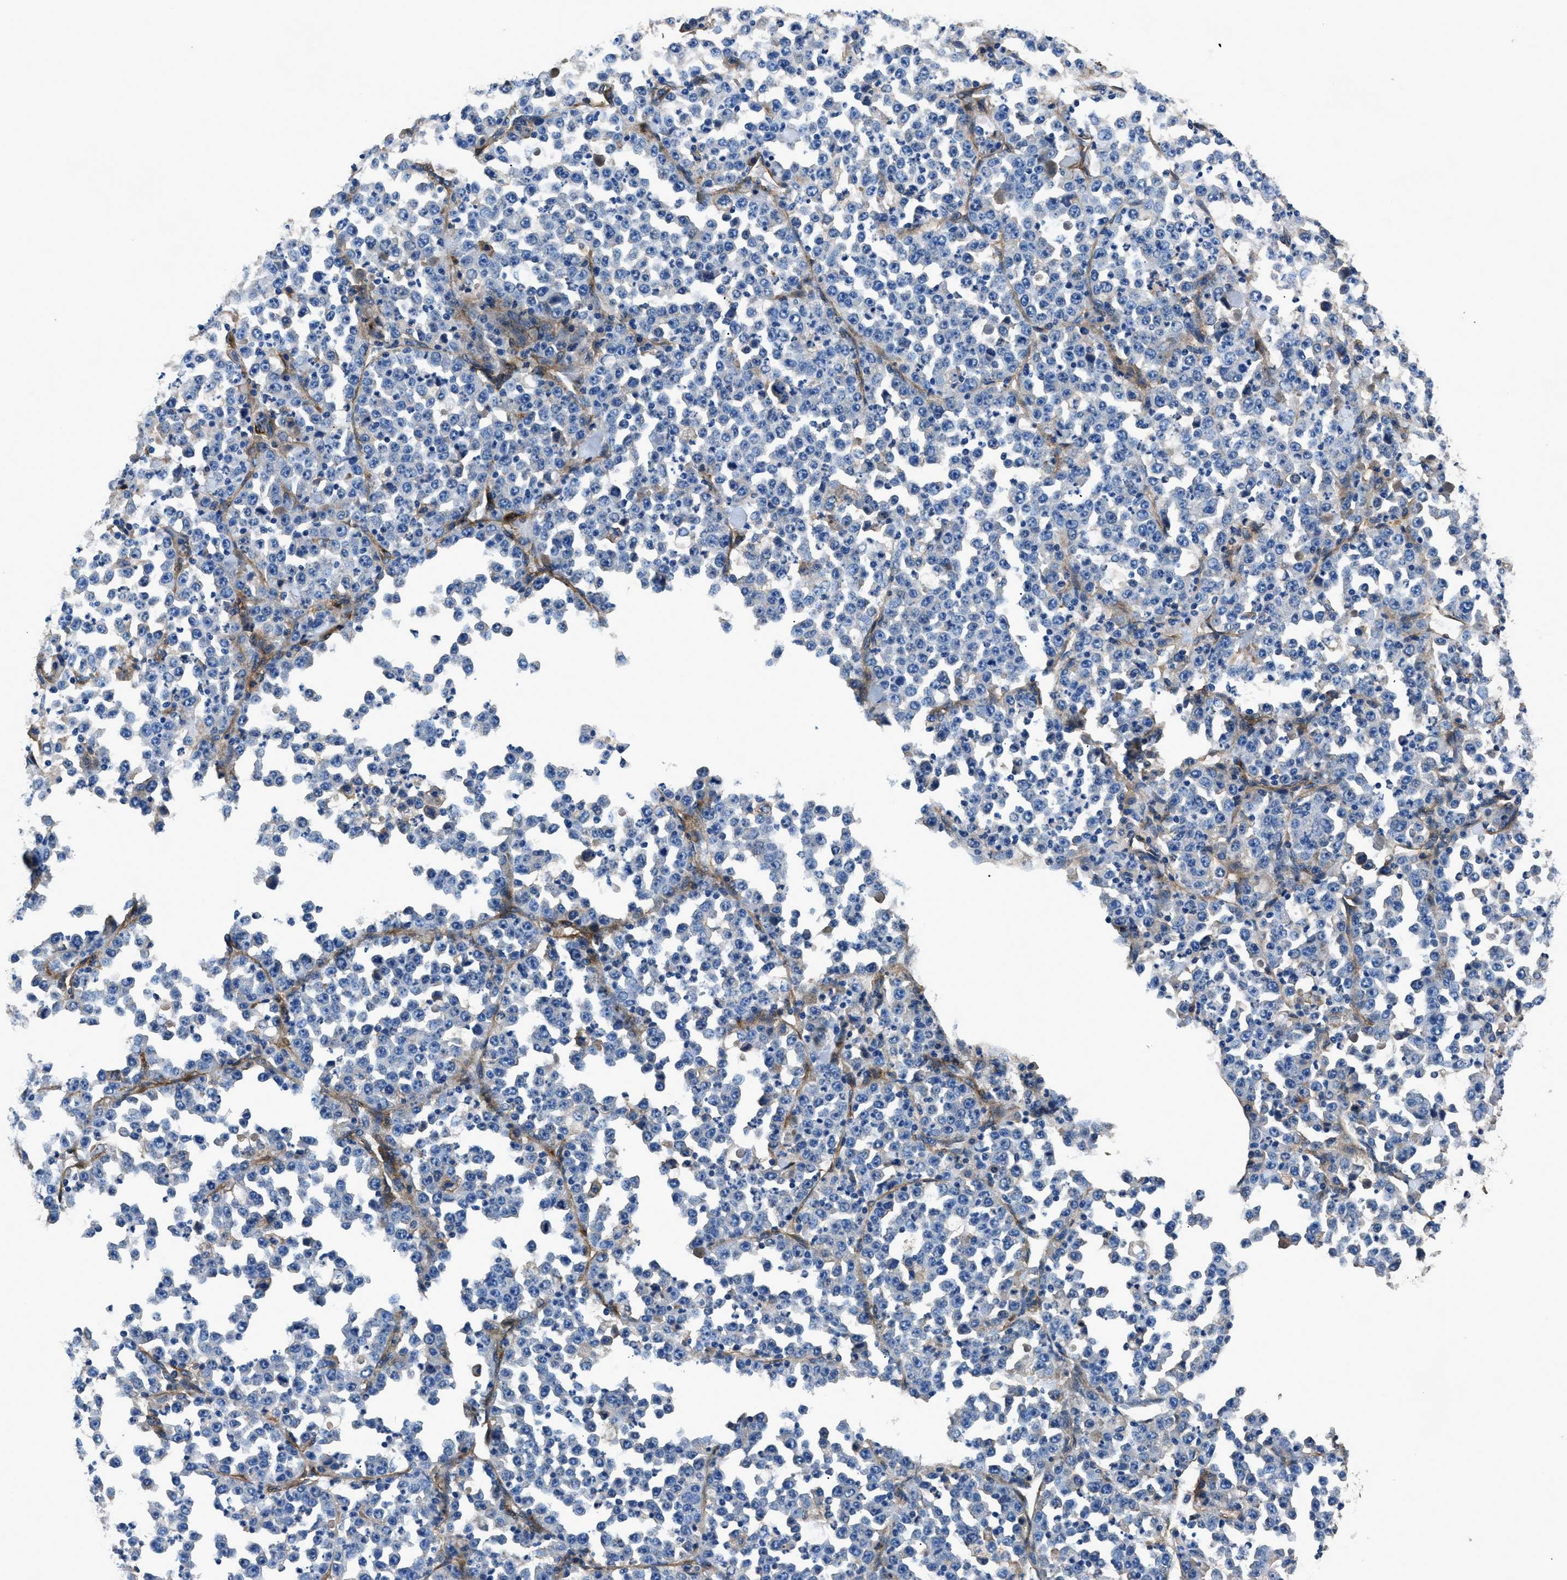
{"staining": {"intensity": "negative", "quantity": "none", "location": "none"}, "tissue": "stomach cancer", "cell_type": "Tumor cells", "image_type": "cancer", "snomed": [{"axis": "morphology", "description": "Normal tissue, NOS"}, {"axis": "morphology", "description": "Adenocarcinoma, NOS"}, {"axis": "topography", "description": "Stomach, upper"}, {"axis": "topography", "description": "Stomach"}], "caption": "DAB (3,3'-diaminobenzidine) immunohistochemical staining of human stomach adenocarcinoma demonstrates no significant positivity in tumor cells. (Brightfield microscopy of DAB IHC at high magnification).", "gene": "CD276", "patient": {"sex": "male", "age": 59}}